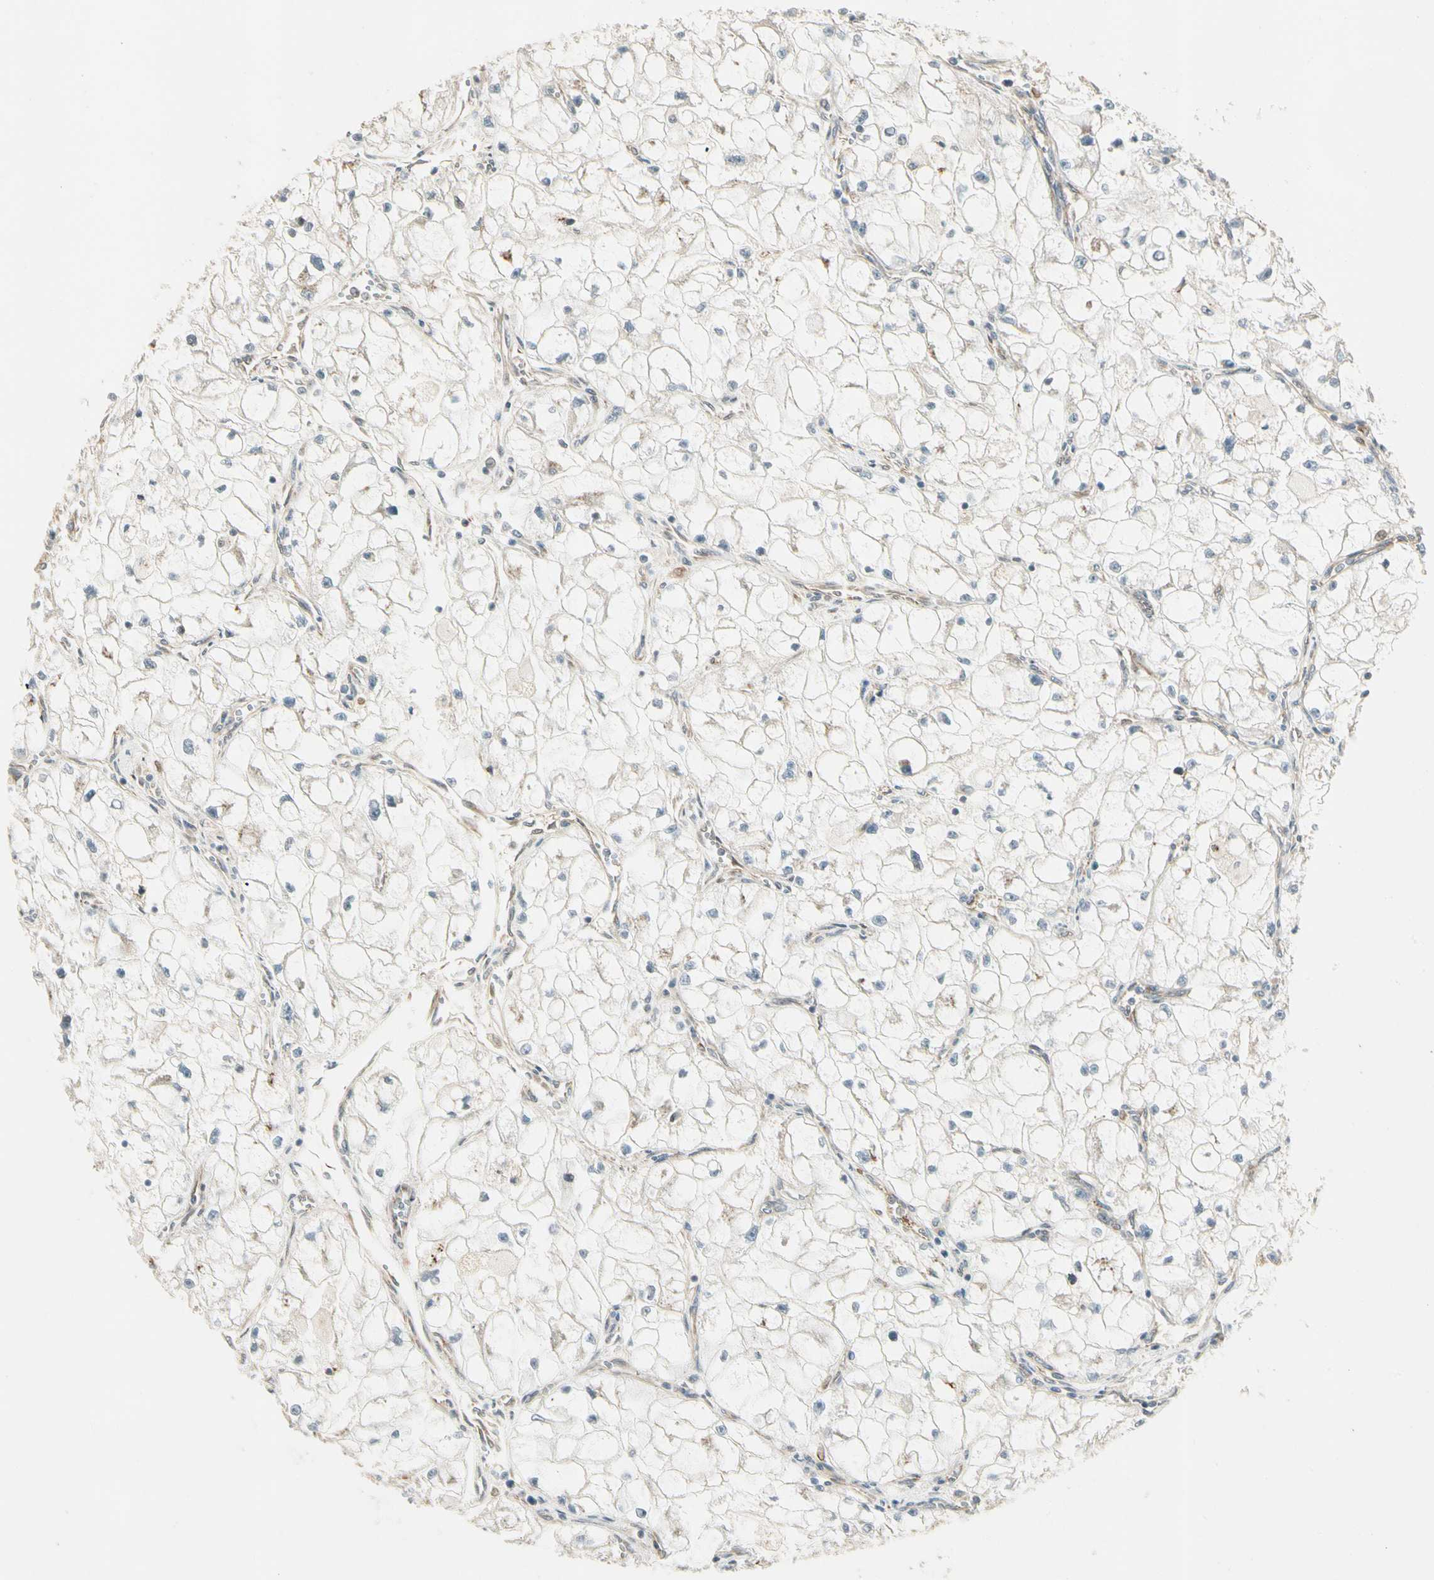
{"staining": {"intensity": "negative", "quantity": "none", "location": "none"}, "tissue": "renal cancer", "cell_type": "Tumor cells", "image_type": "cancer", "snomed": [{"axis": "morphology", "description": "Adenocarcinoma, NOS"}, {"axis": "topography", "description": "Kidney"}], "caption": "Renal adenocarcinoma was stained to show a protein in brown. There is no significant staining in tumor cells.", "gene": "ROCK2", "patient": {"sex": "female", "age": 70}}